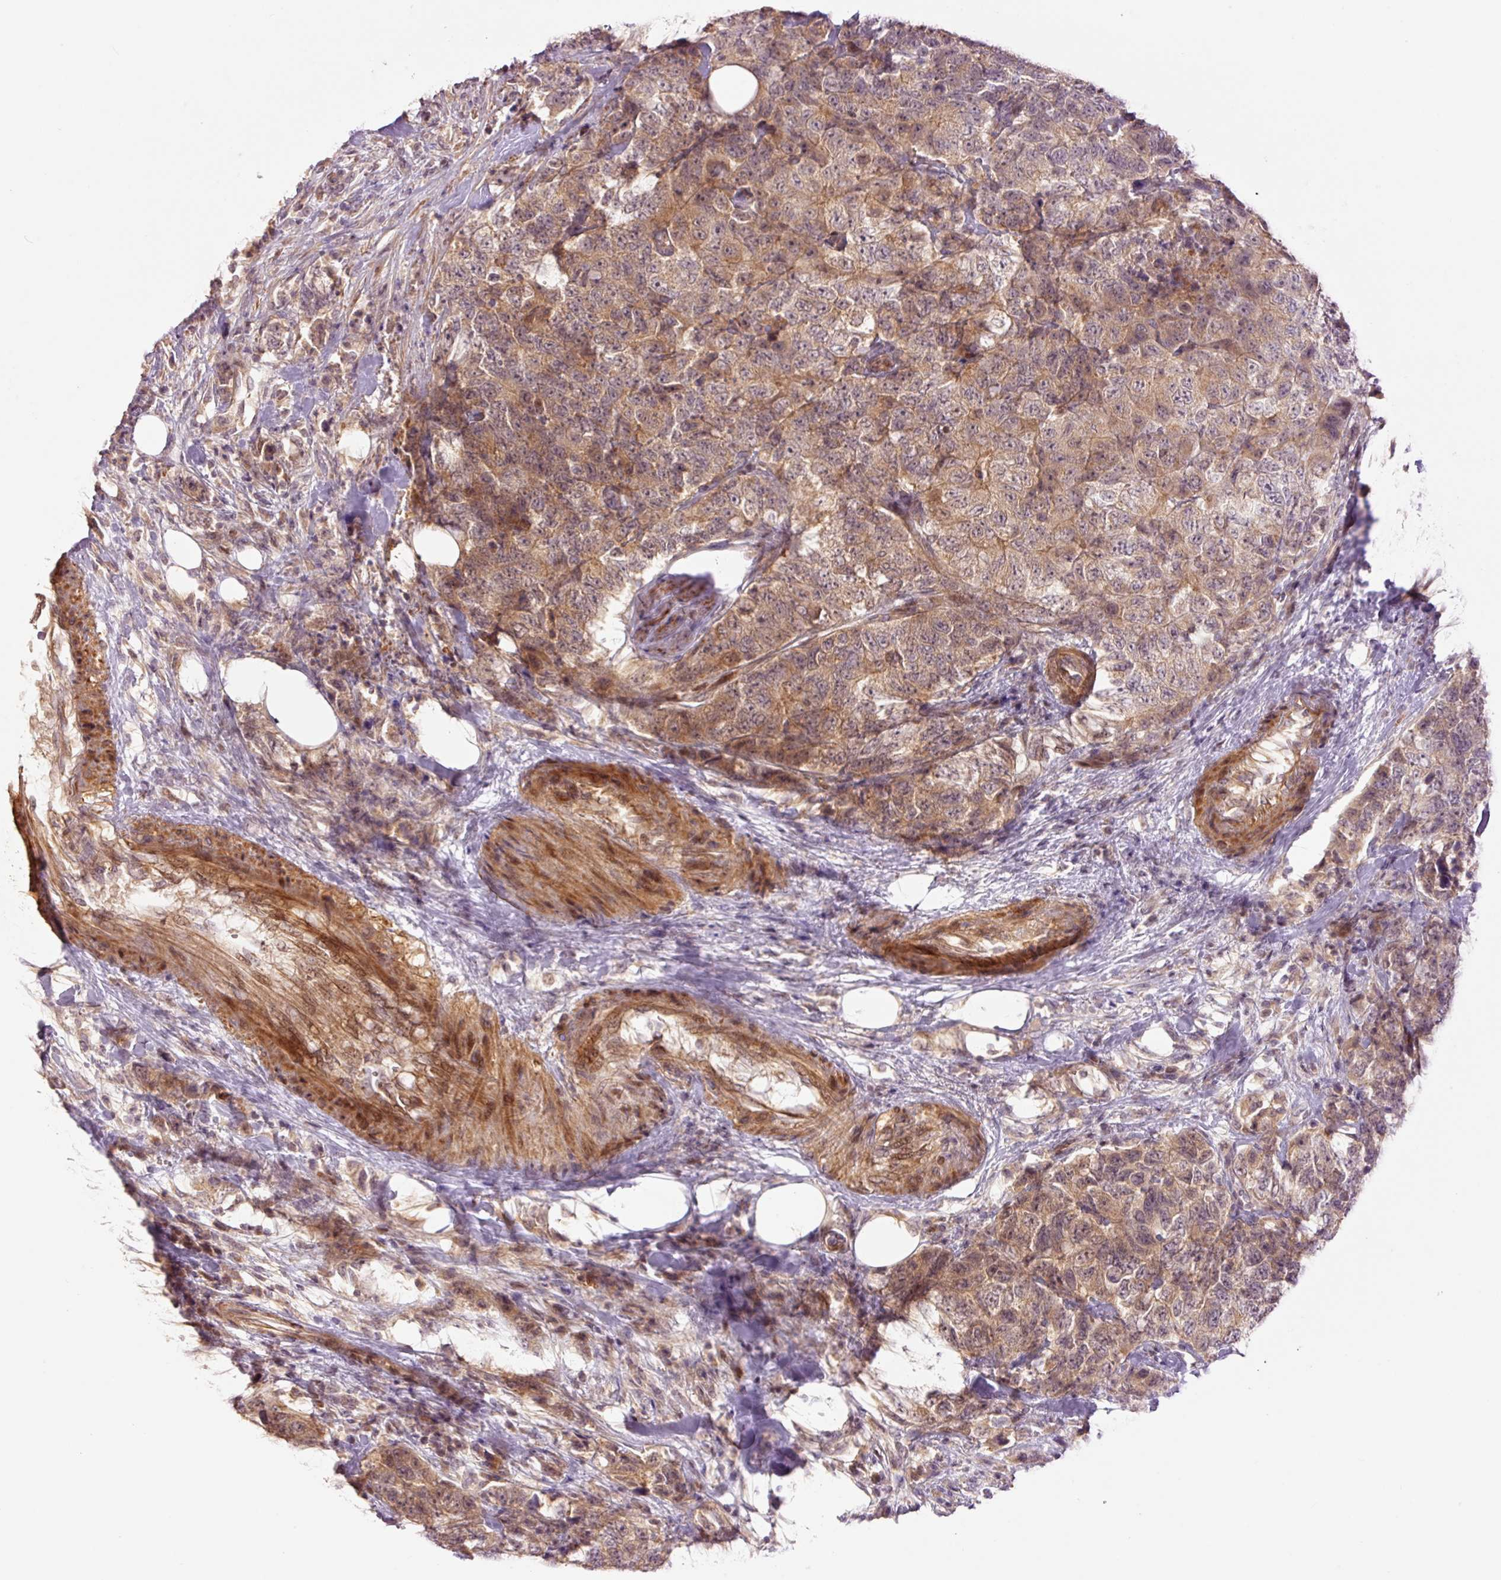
{"staining": {"intensity": "moderate", "quantity": ">75%", "location": "cytoplasmic/membranous,nuclear"}, "tissue": "urothelial cancer", "cell_type": "Tumor cells", "image_type": "cancer", "snomed": [{"axis": "morphology", "description": "Urothelial carcinoma, High grade"}, {"axis": "topography", "description": "Urinary bladder"}], "caption": "This image displays urothelial cancer stained with IHC to label a protein in brown. The cytoplasmic/membranous and nuclear of tumor cells show moderate positivity for the protein. Nuclei are counter-stained blue.", "gene": "SLC29A3", "patient": {"sex": "female", "age": 78}}